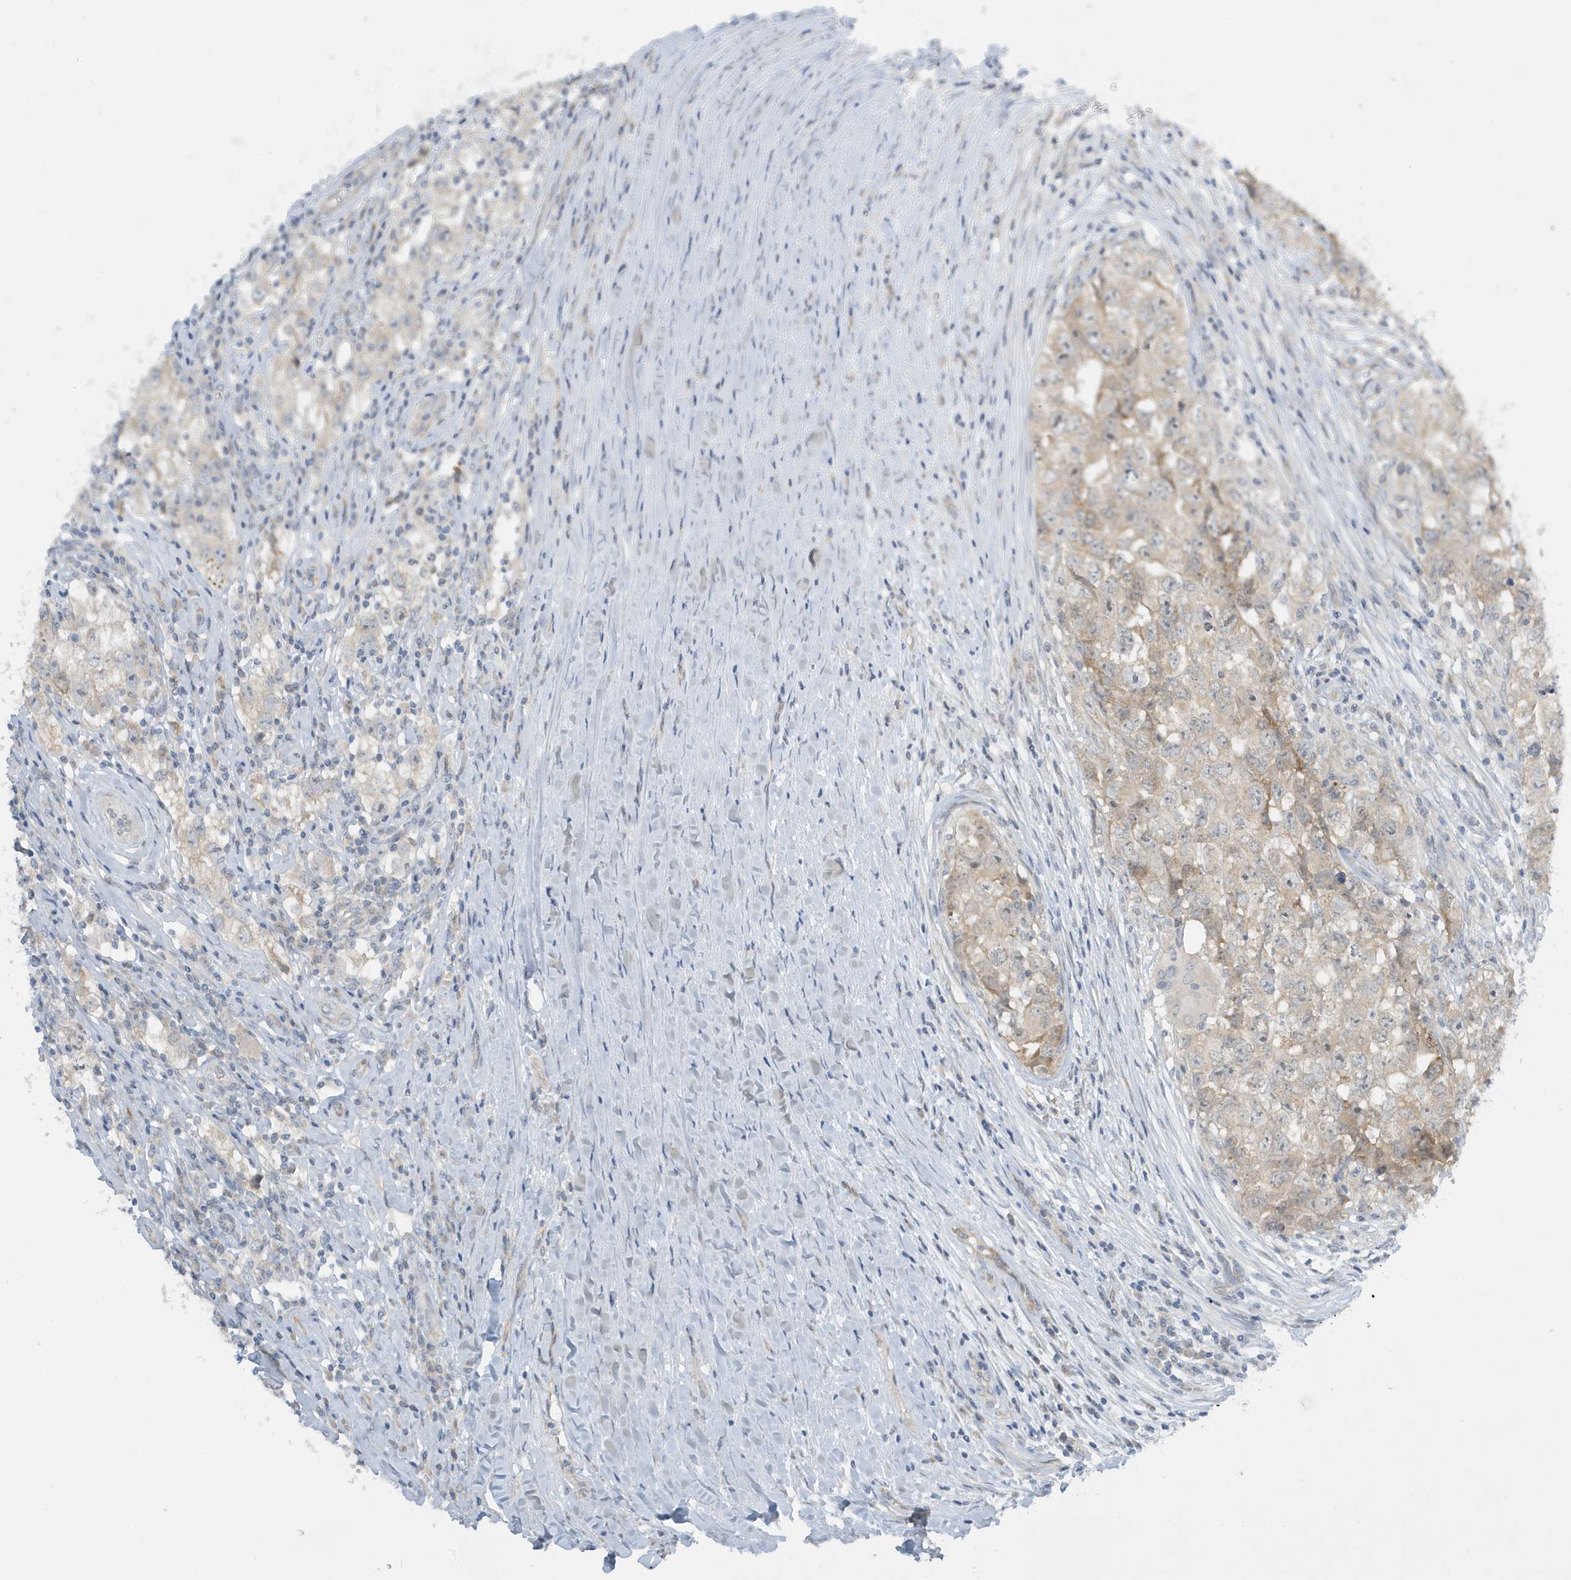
{"staining": {"intensity": "weak", "quantity": "25%-75%", "location": "cytoplasmic/membranous"}, "tissue": "testis cancer", "cell_type": "Tumor cells", "image_type": "cancer", "snomed": [{"axis": "morphology", "description": "Seminoma, NOS"}, {"axis": "morphology", "description": "Carcinoma, Embryonal, NOS"}, {"axis": "topography", "description": "Testis"}], "caption": "A micrograph showing weak cytoplasmic/membranous positivity in approximately 25%-75% of tumor cells in seminoma (testis), as visualized by brown immunohistochemical staining.", "gene": "SCN3A", "patient": {"sex": "male", "age": 43}}